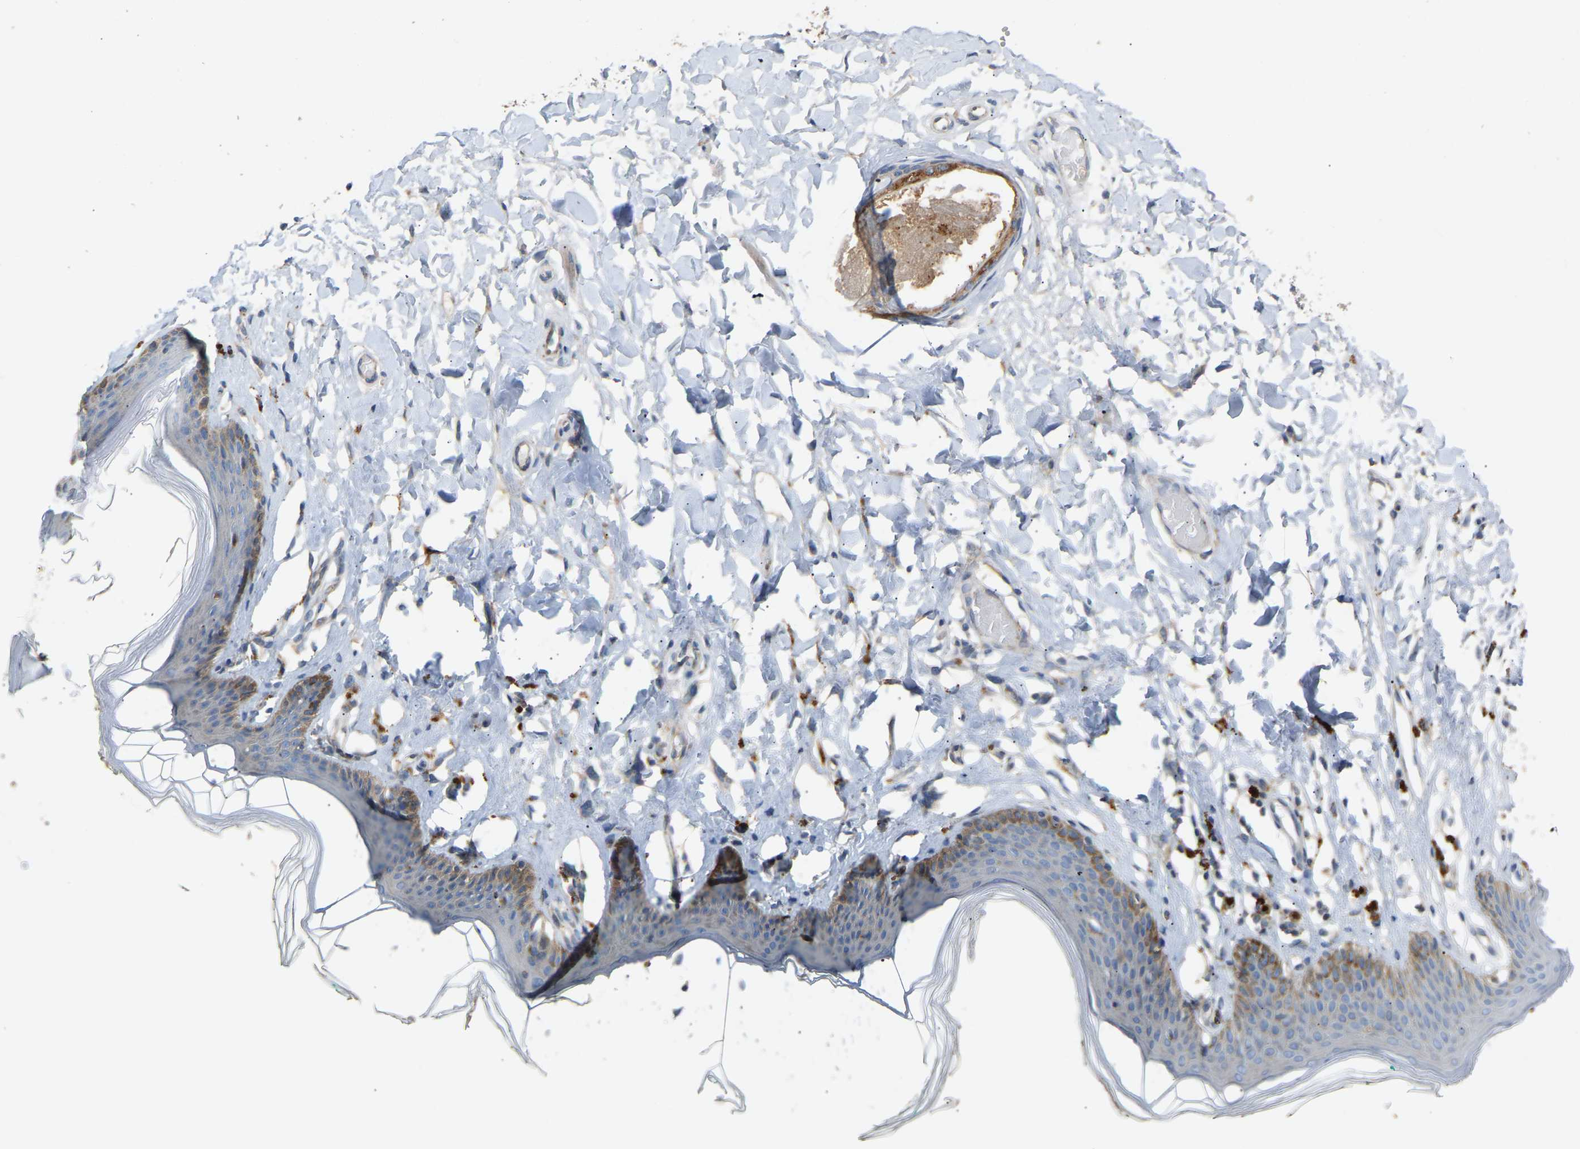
{"staining": {"intensity": "weak", "quantity": "<25%", "location": "cytoplasmic/membranous"}, "tissue": "skin", "cell_type": "Epidermal cells", "image_type": "normal", "snomed": [{"axis": "morphology", "description": "Normal tissue, NOS"}, {"axis": "topography", "description": "Vulva"}], "caption": "Human skin stained for a protein using IHC shows no staining in epidermal cells.", "gene": "RGP1", "patient": {"sex": "female", "age": 66}}